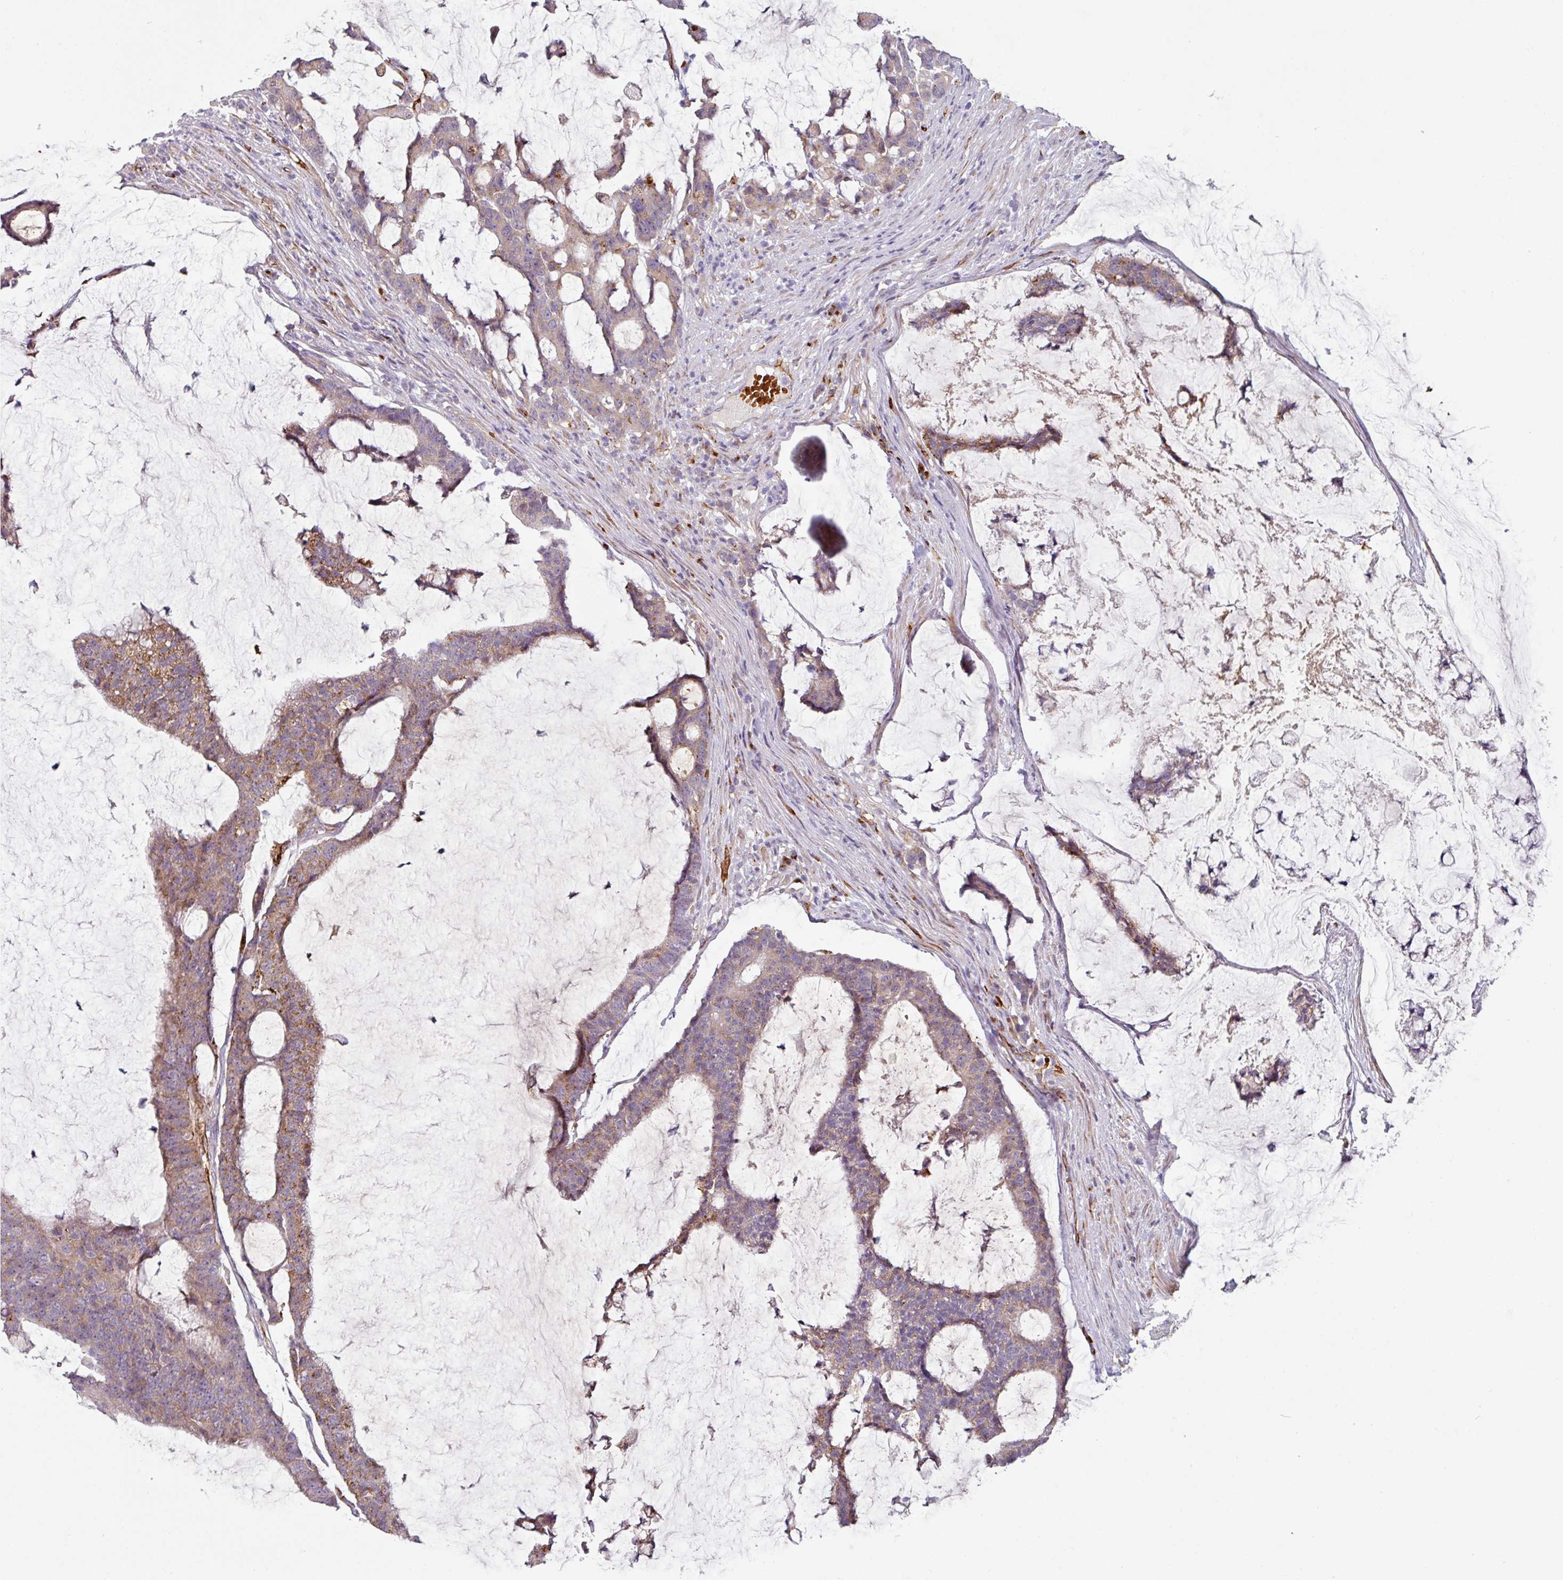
{"staining": {"intensity": "moderate", "quantity": "25%-75%", "location": "cytoplasmic/membranous"}, "tissue": "colorectal cancer", "cell_type": "Tumor cells", "image_type": "cancer", "snomed": [{"axis": "morphology", "description": "Adenocarcinoma, NOS"}, {"axis": "topography", "description": "Colon"}], "caption": "This is an image of IHC staining of colorectal cancer (adenocarcinoma), which shows moderate staining in the cytoplasmic/membranous of tumor cells.", "gene": "PRODH2", "patient": {"sex": "female", "age": 84}}